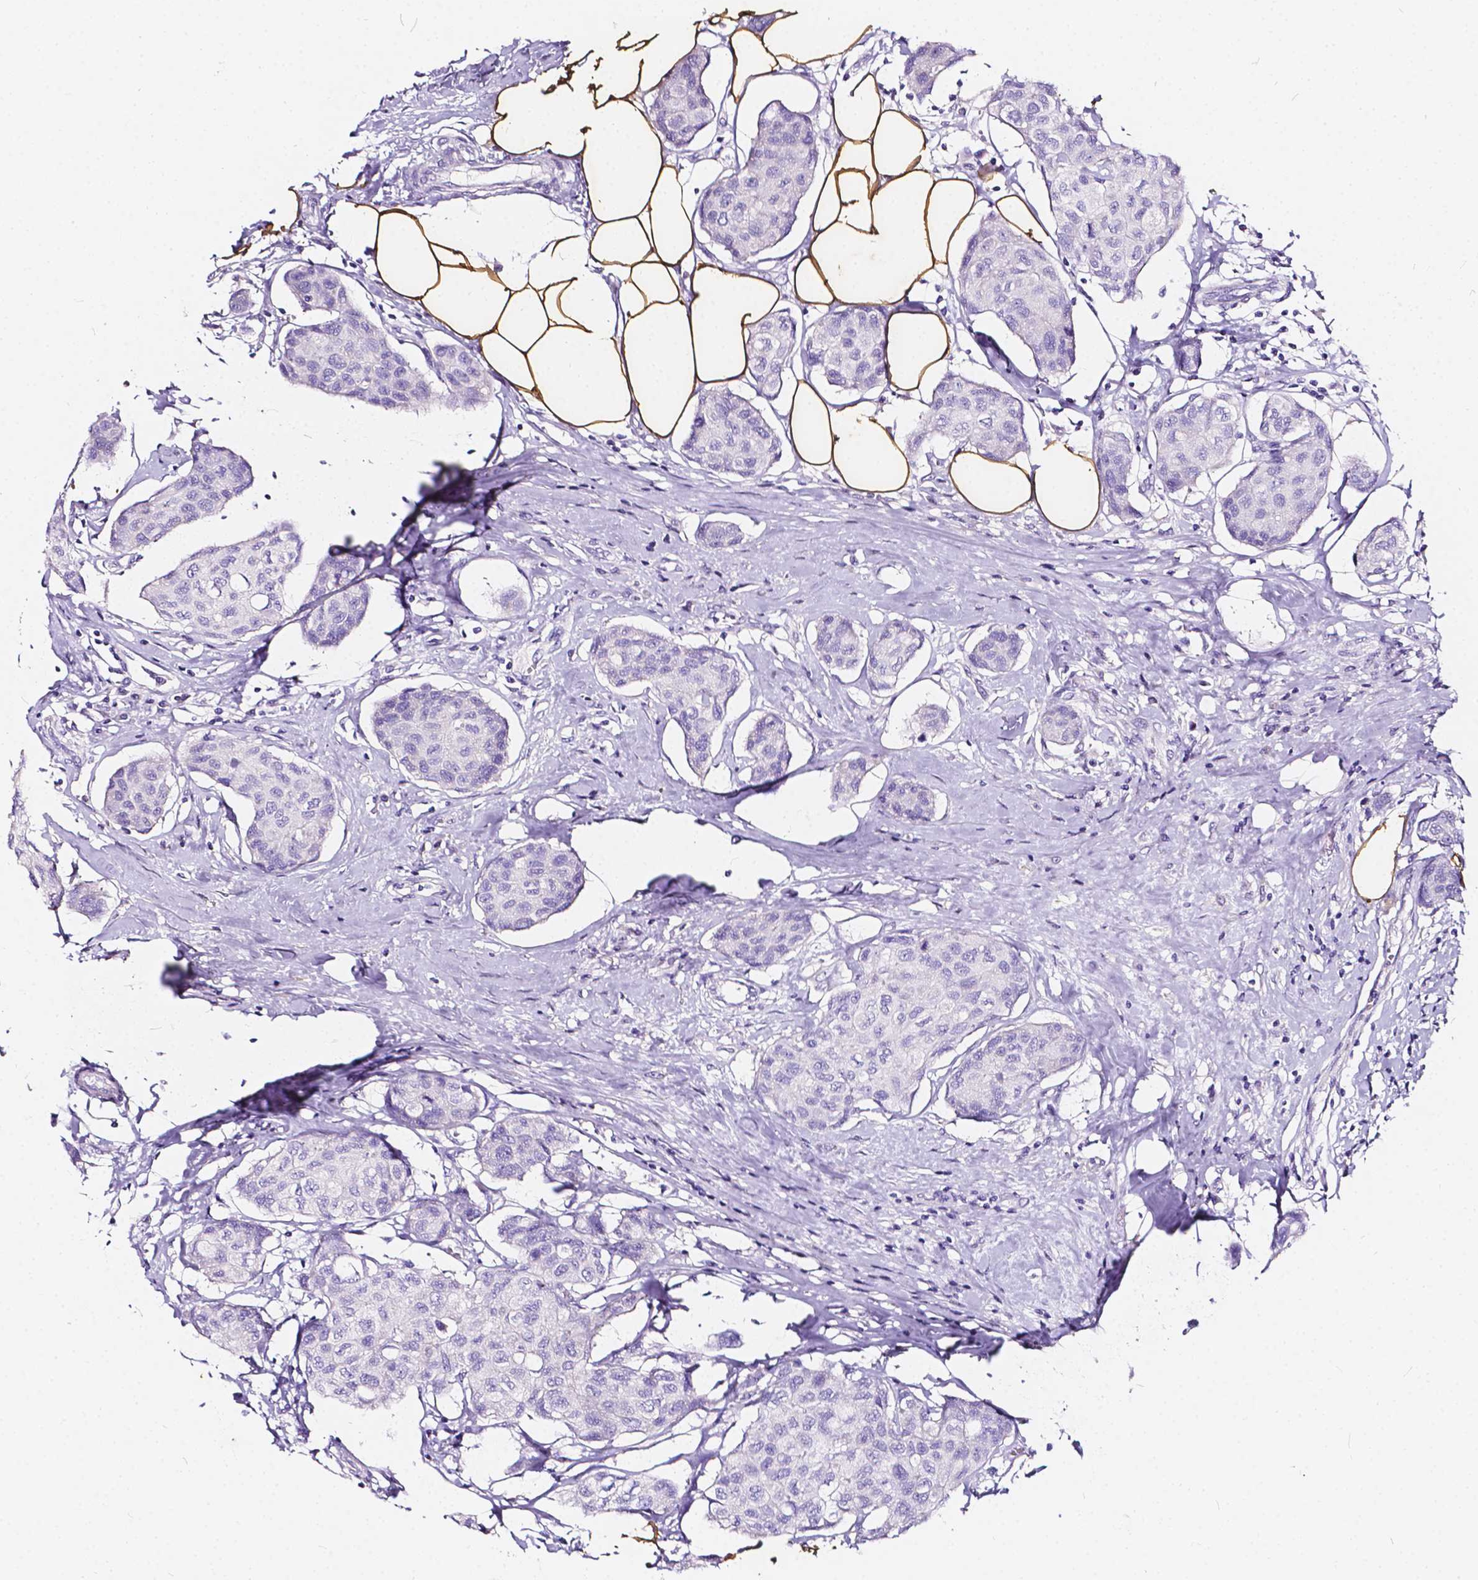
{"staining": {"intensity": "negative", "quantity": "none", "location": "none"}, "tissue": "breast cancer", "cell_type": "Tumor cells", "image_type": "cancer", "snomed": [{"axis": "morphology", "description": "Duct carcinoma"}, {"axis": "topography", "description": "Breast"}], "caption": "Immunohistochemistry image of neoplastic tissue: human breast cancer (intraductal carcinoma) stained with DAB (3,3'-diaminobenzidine) demonstrates no significant protein positivity in tumor cells.", "gene": "CLSTN2", "patient": {"sex": "female", "age": 80}}